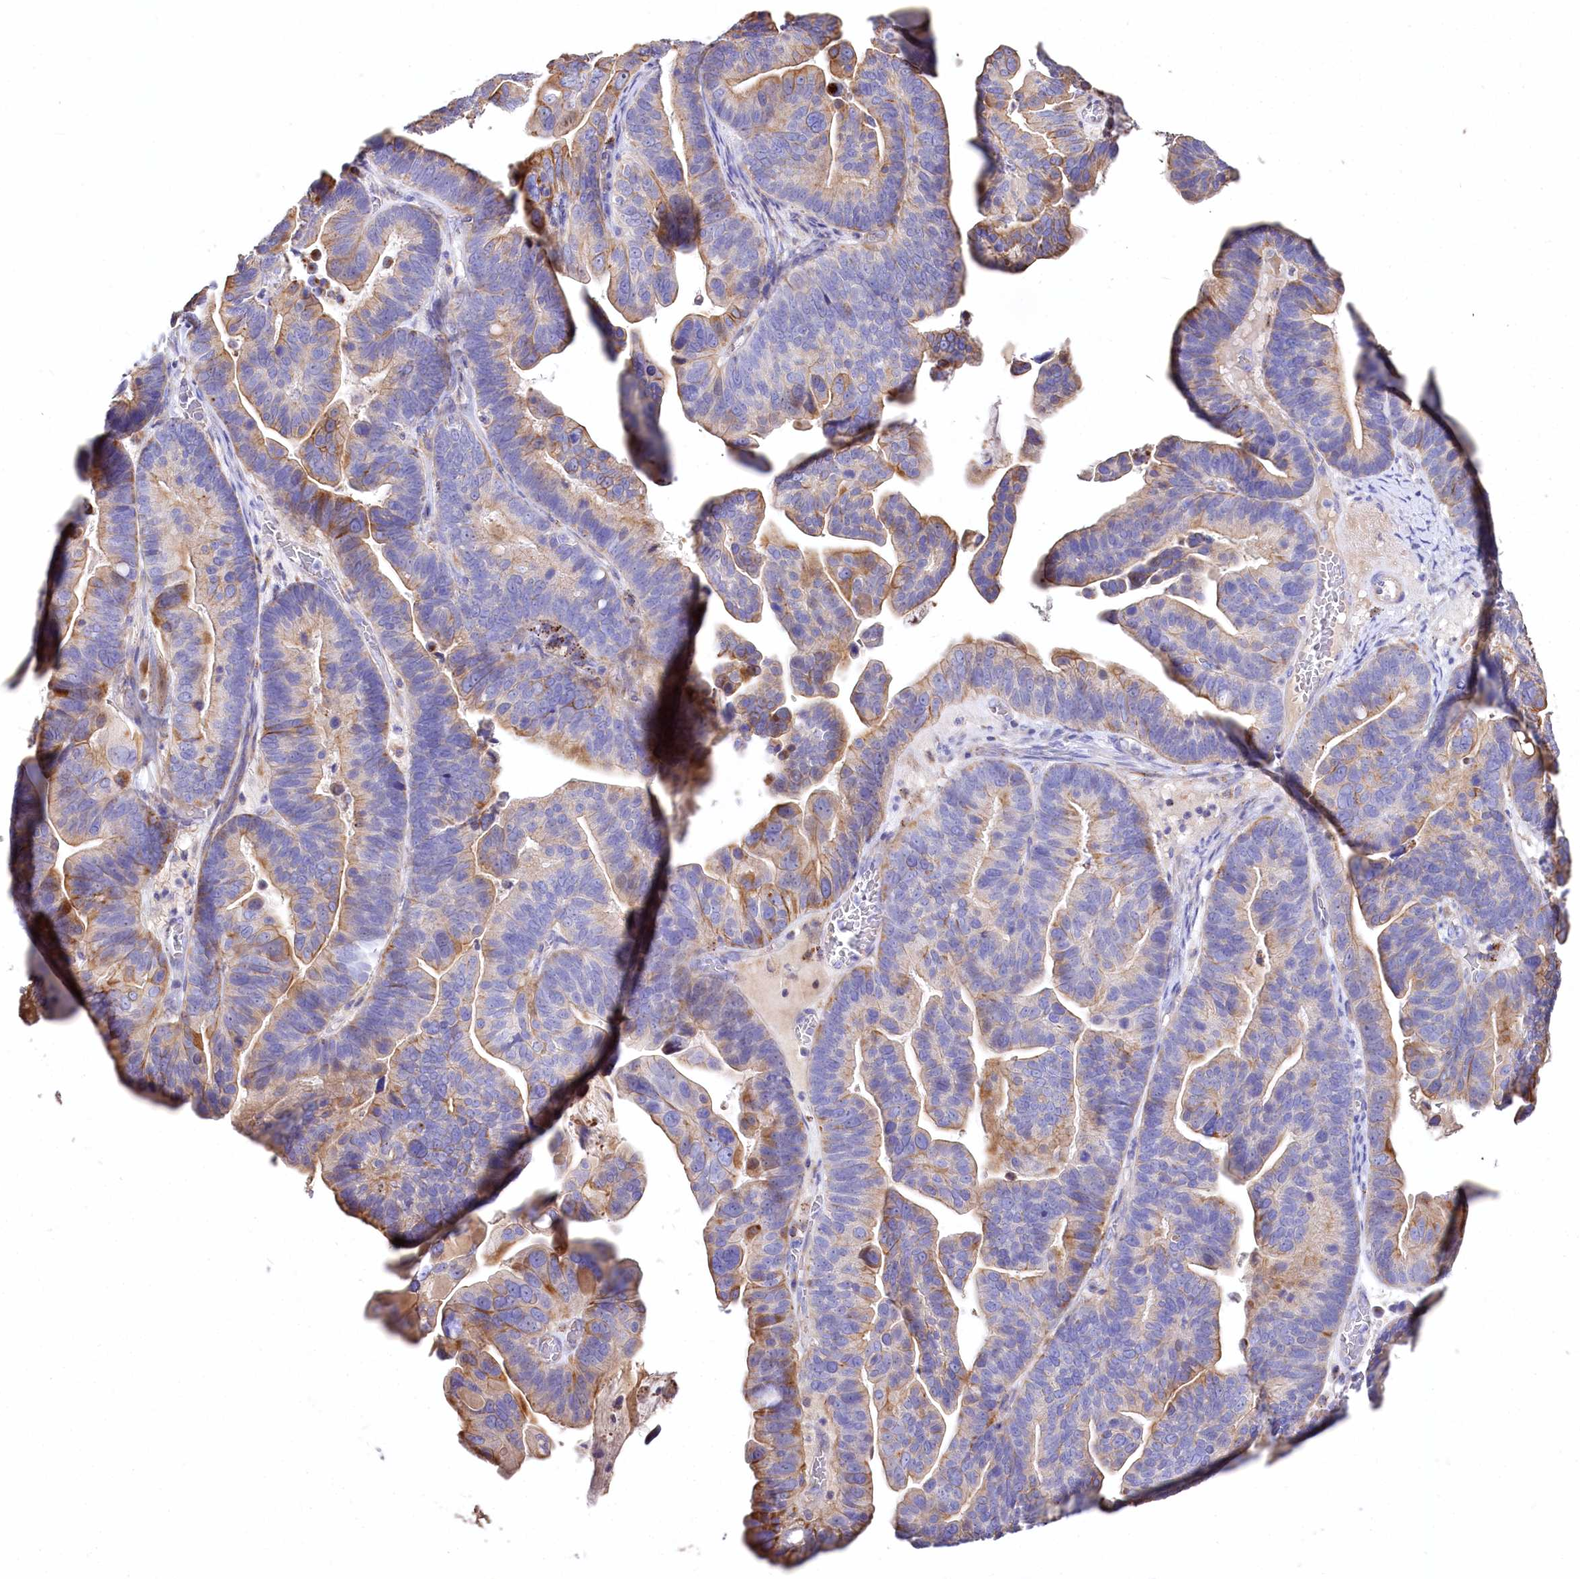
{"staining": {"intensity": "moderate", "quantity": ">75%", "location": "cytoplasmic/membranous"}, "tissue": "ovarian cancer", "cell_type": "Tumor cells", "image_type": "cancer", "snomed": [{"axis": "morphology", "description": "Cystadenocarcinoma, serous, NOS"}, {"axis": "topography", "description": "Ovary"}], "caption": "This micrograph exhibits serous cystadenocarcinoma (ovarian) stained with IHC to label a protein in brown. The cytoplasmic/membranous of tumor cells show moderate positivity for the protein. Nuclei are counter-stained blue.", "gene": "PTER", "patient": {"sex": "female", "age": 56}}